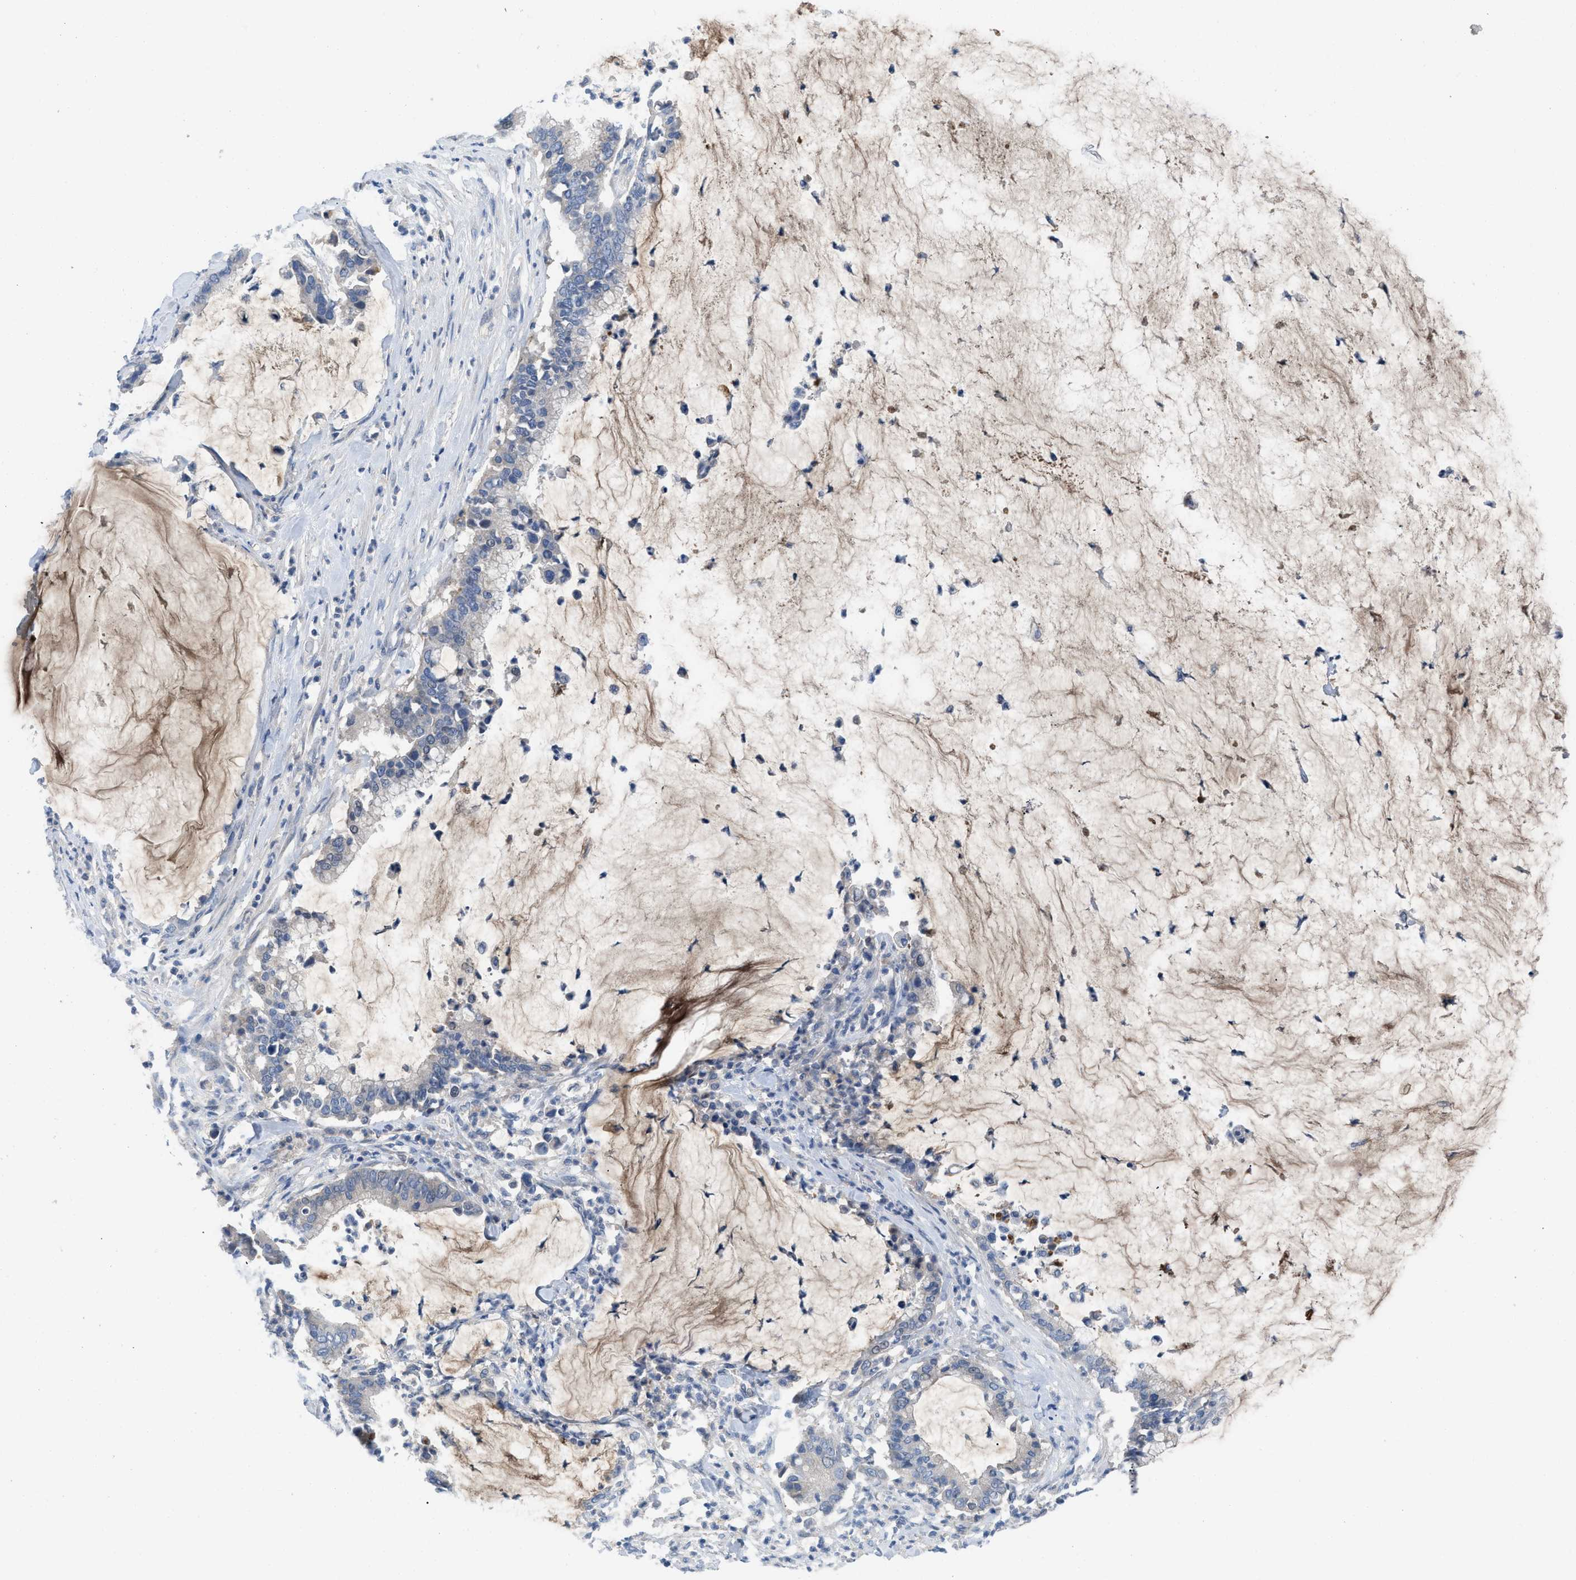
{"staining": {"intensity": "negative", "quantity": "none", "location": "none"}, "tissue": "pancreatic cancer", "cell_type": "Tumor cells", "image_type": "cancer", "snomed": [{"axis": "morphology", "description": "Adenocarcinoma, NOS"}, {"axis": "topography", "description": "Pancreas"}], "caption": "A photomicrograph of pancreatic adenocarcinoma stained for a protein shows no brown staining in tumor cells.", "gene": "HPX", "patient": {"sex": "male", "age": 41}}